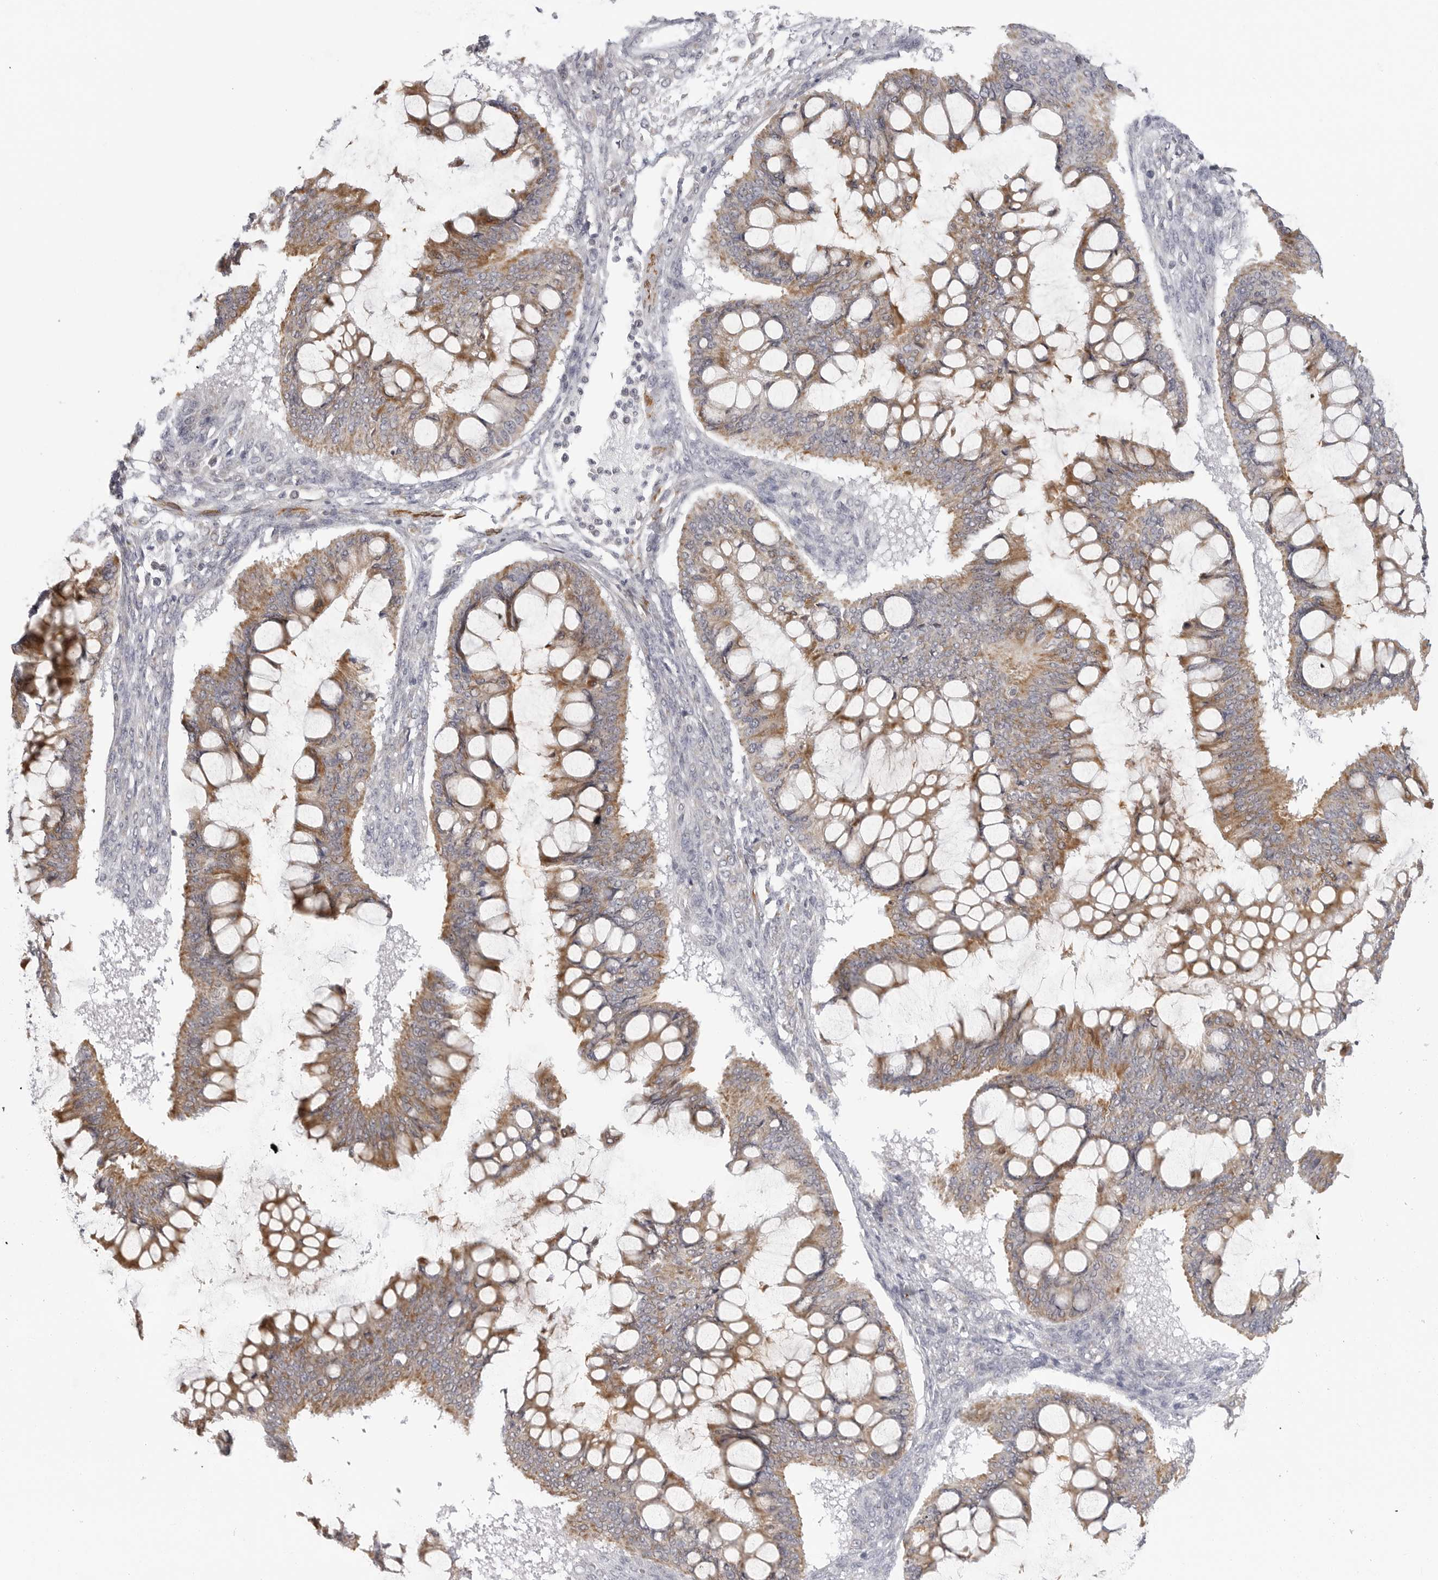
{"staining": {"intensity": "moderate", "quantity": ">75%", "location": "cytoplasmic/membranous"}, "tissue": "ovarian cancer", "cell_type": "Tumor cells", "image_type": "cancer", "snomed": [{"axis": "morphology", "description": "Cystadenocarcinoma, mucinous, NOS"}, {"axis": "topography", "description": "Ovary"}], "caption": "Immunohistochemistry staining of ovarian mucinous cystadenocarcinoma, which displays medium levels of moderate cytoplasmic/membranous staining in approximately >75% of tumor cells indicating moderate cytoplasmic/membranous protein positivity. The staining was performed using DAB (brown) for protein detection and nuclei were counterstained in hematoxylin (blue).", "gene": "MAP7D1", "patient": {"sex": "female", "age": 73}}